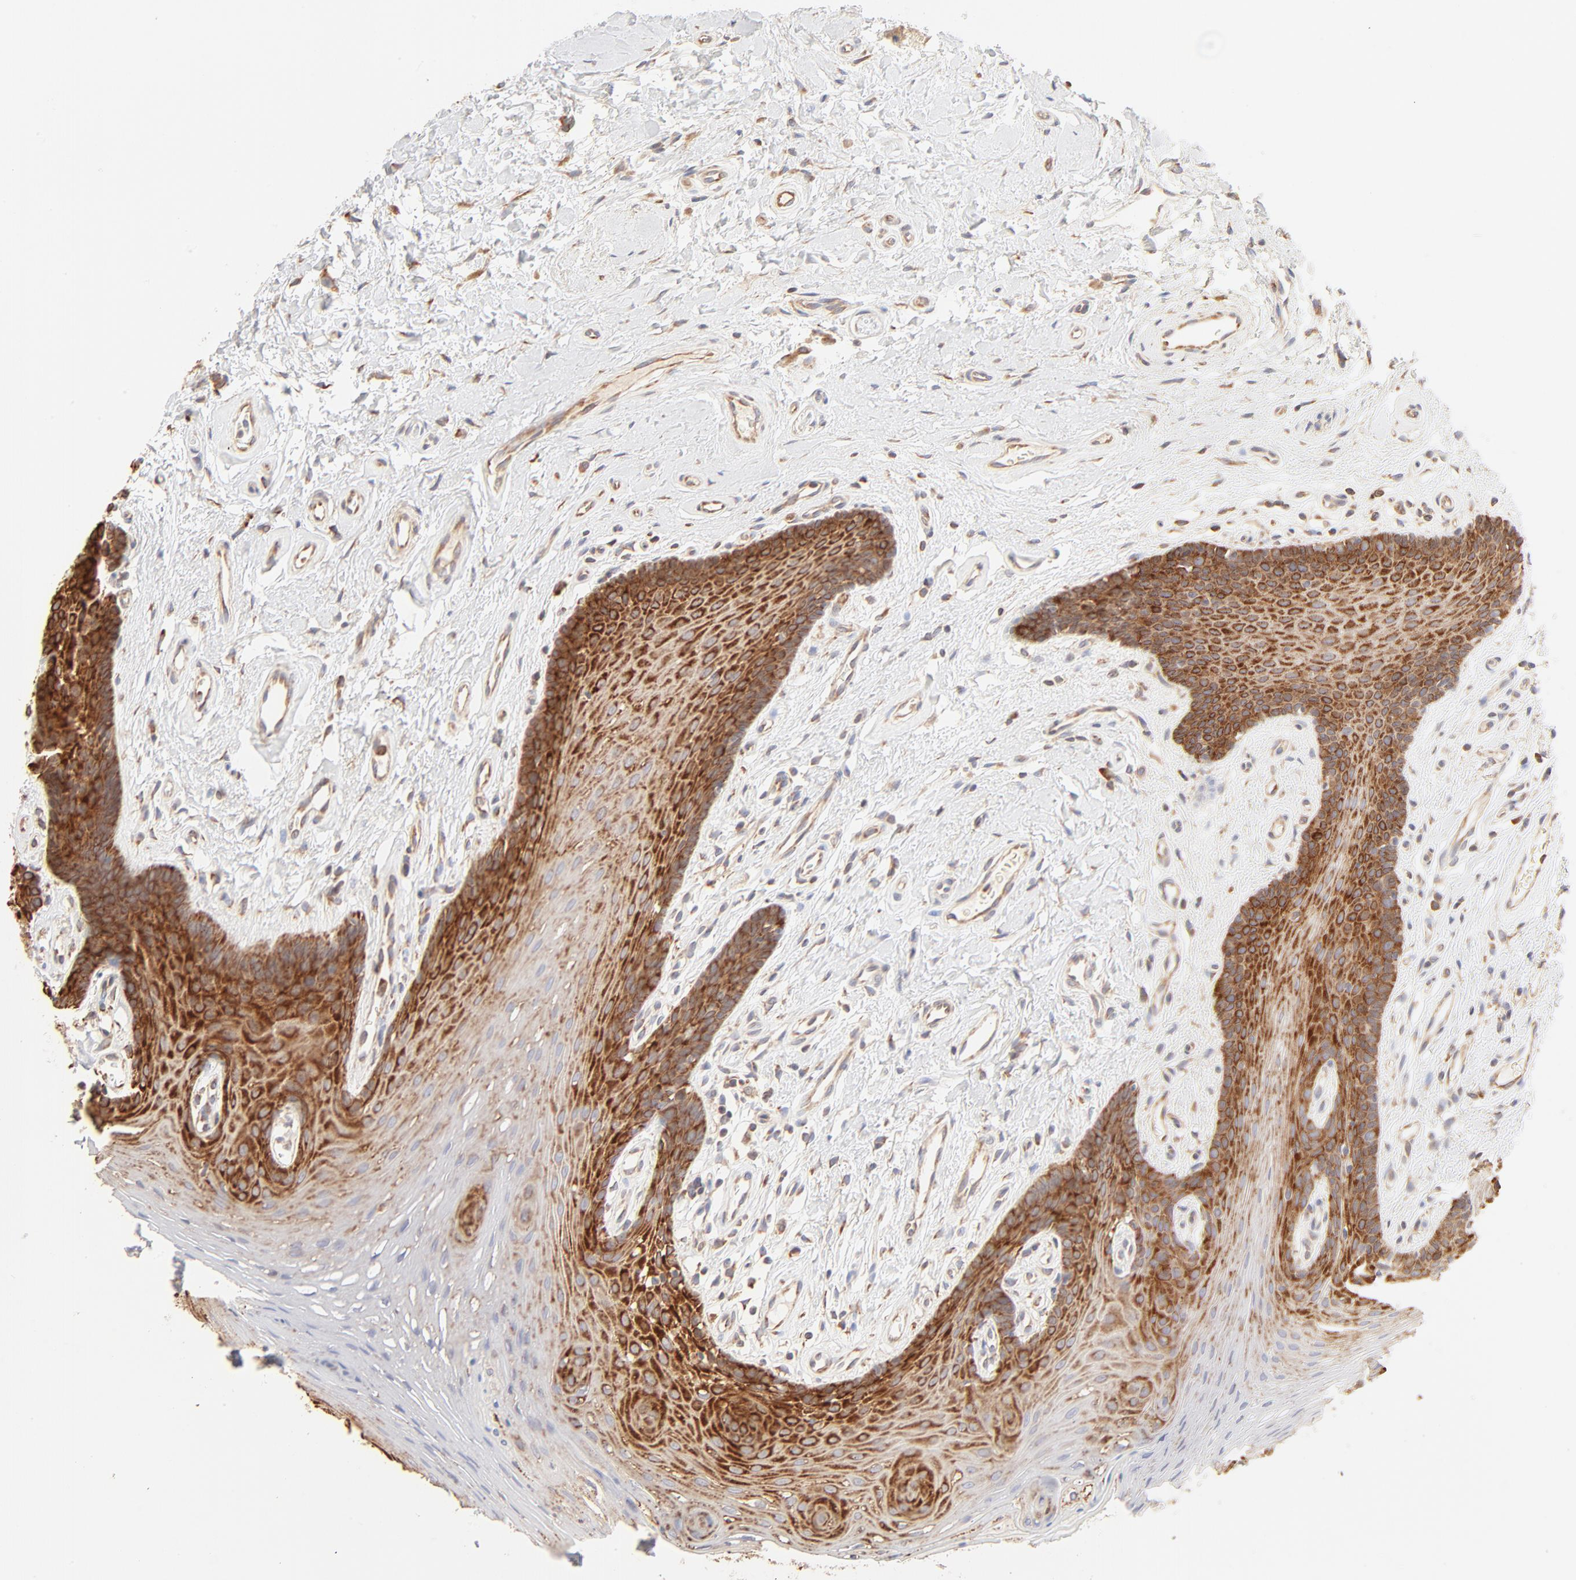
{"staining": {"intensity": "strong", "quantity": ">75%", "location": "cytoplasmic/membranous"}, "tissue": "oral mucosa", "cell_type": "Squamous epithelial cells", "image_type": "normal", "snomed": [{"axis": "morphology", "description": "Normal tissue, NOS"}, {"axis": "topography", "description": "Oral tissue"}], "caption": "Strong cytoplasmic/membranous expression for a protein is appreciated in about >75% of squamous epithelial cells of benign oral mucosa using IHC.", "gene": "RPS20", "patient": {"sex": "male", "age": 62}}